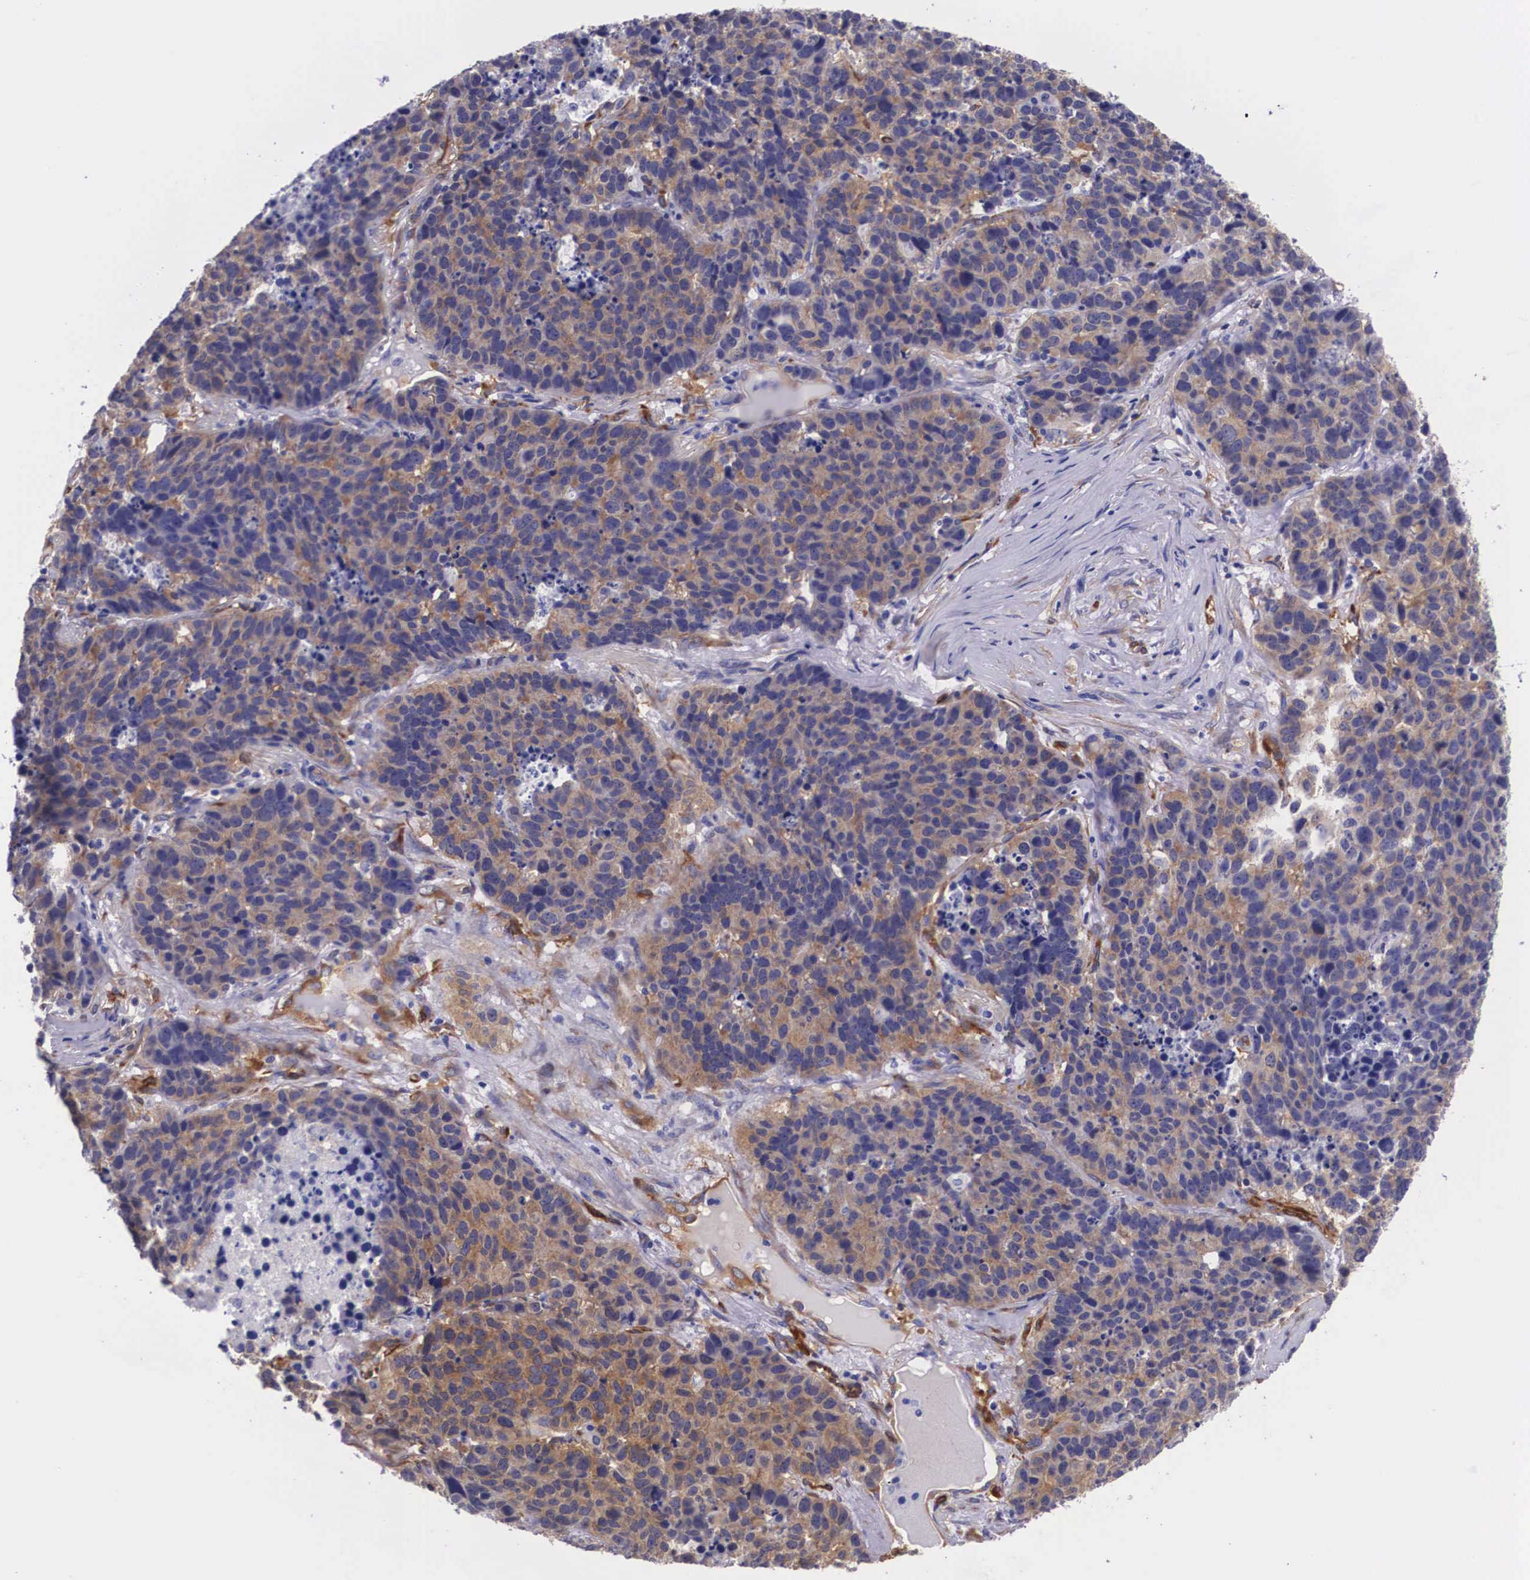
{"staining": {"intensity": "moderate", "quantity": ">75%", "location": "cytoplasmic/membranous"}, "tissue": "lung cancer", "cell_type": "Tumor cells", "image_type": "cancer", "snomed": [{"axis": "morphology", "description": "Carcinoid, malignant, NOS"}, {"axis": "topography", "description": "Lung"}], "caption": "There is medium levels of moderate cytoplasmic/membranous expression in tumor cells of lung cancer (malignant carcinoid), as demonstrated by immunohistochemical staining (brown color).", "gene": "BCAR1", "patient": {"sex": "male", "age": 60}}